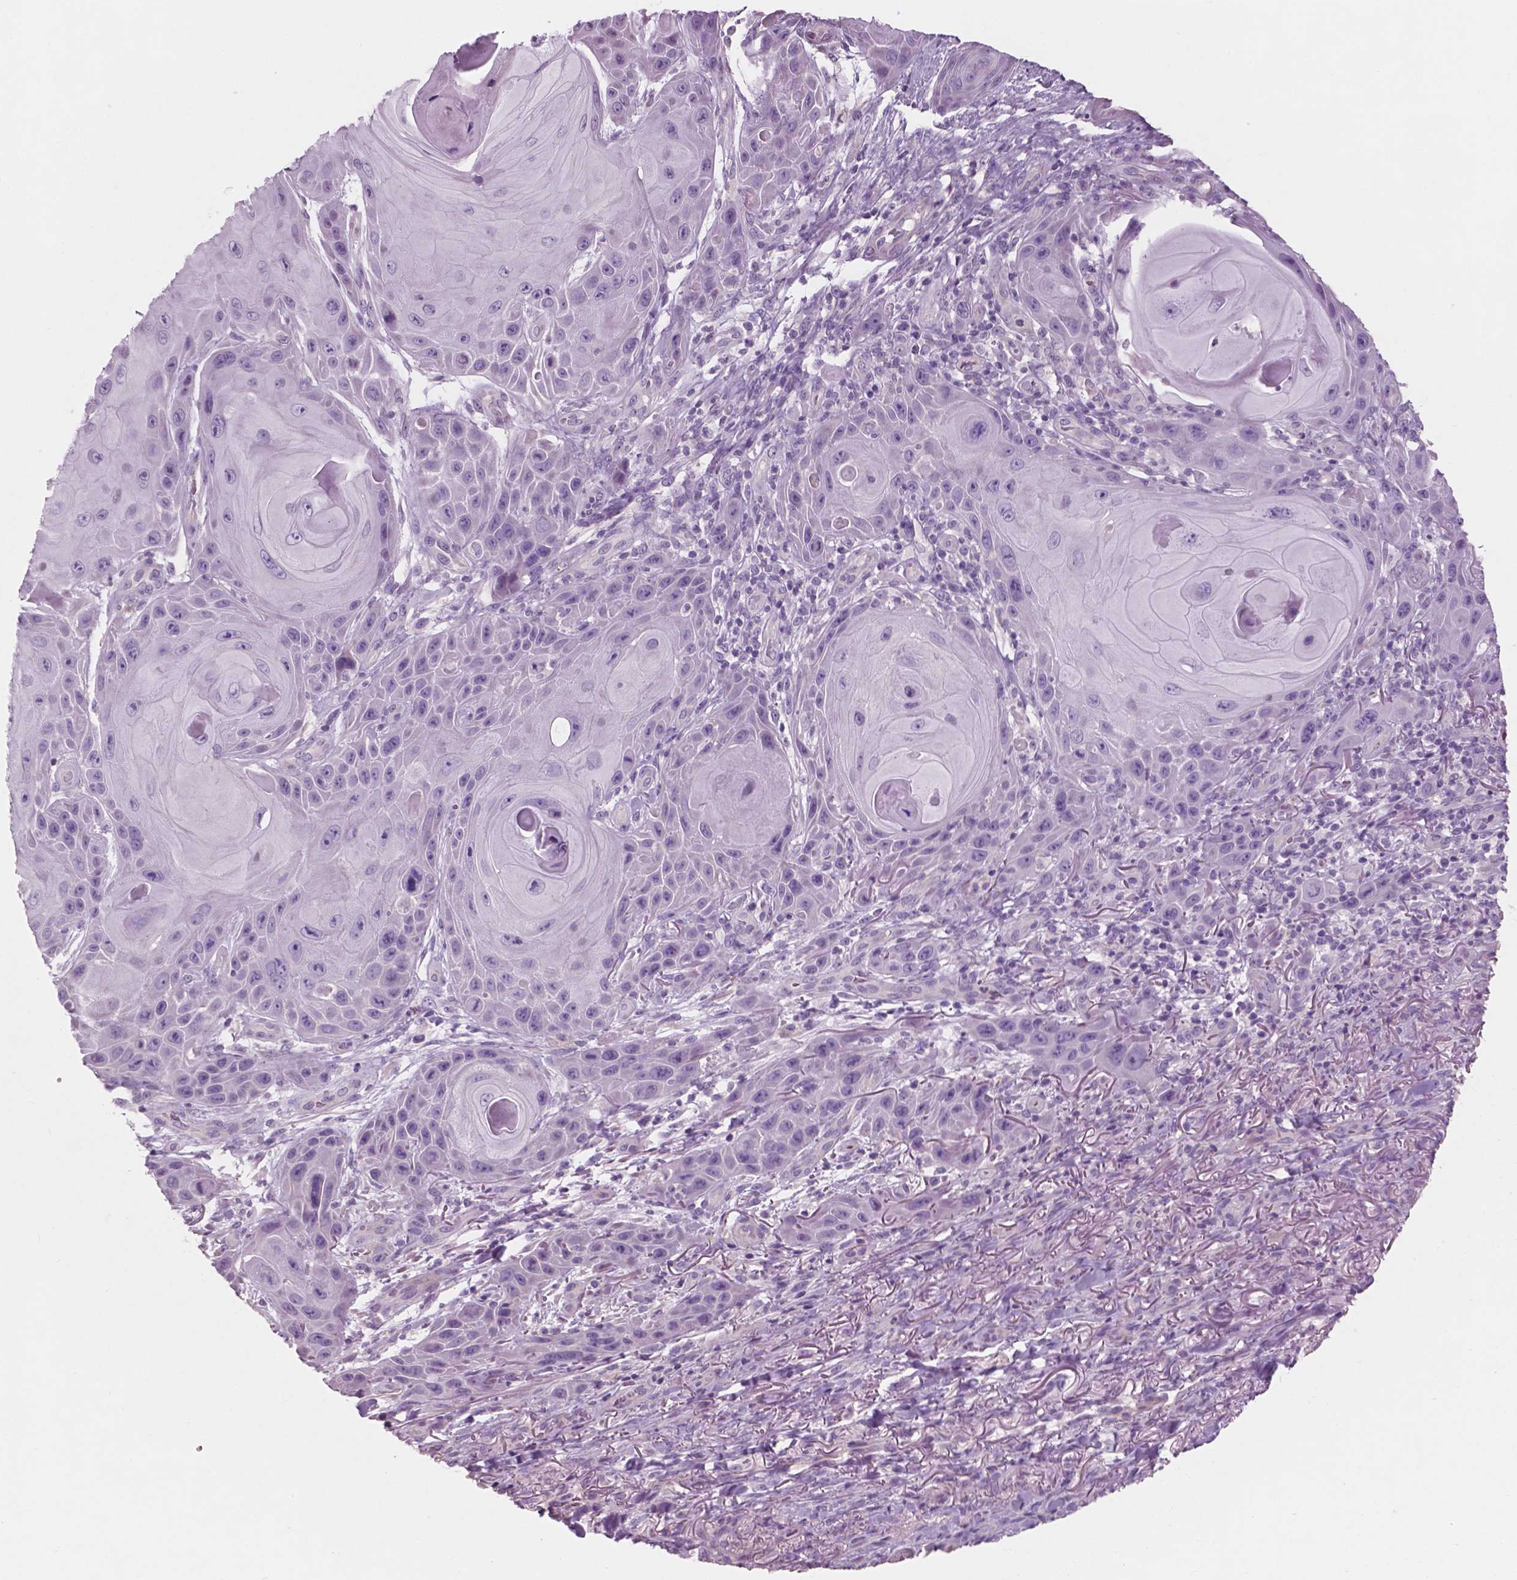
{"staining": {"intensity": "negative", "quantity": "none", "location": "none"}, "tissue": "skin cancer", "cell_type": "Tumor cells", "image_type": "cancer", "snomed": [{"axis": "morphology", "description": "Squamous cell carcinoma, NOS"}, {"axis": "topography", "description": "Skin"}], "caption": "IHC image of squamous cell carcinoma (skin) stained for a protein (brown), which reveals no positivity in tumor cells.", "gene": "AWAT1", "patient": {"sex": "female", "age": 94}}